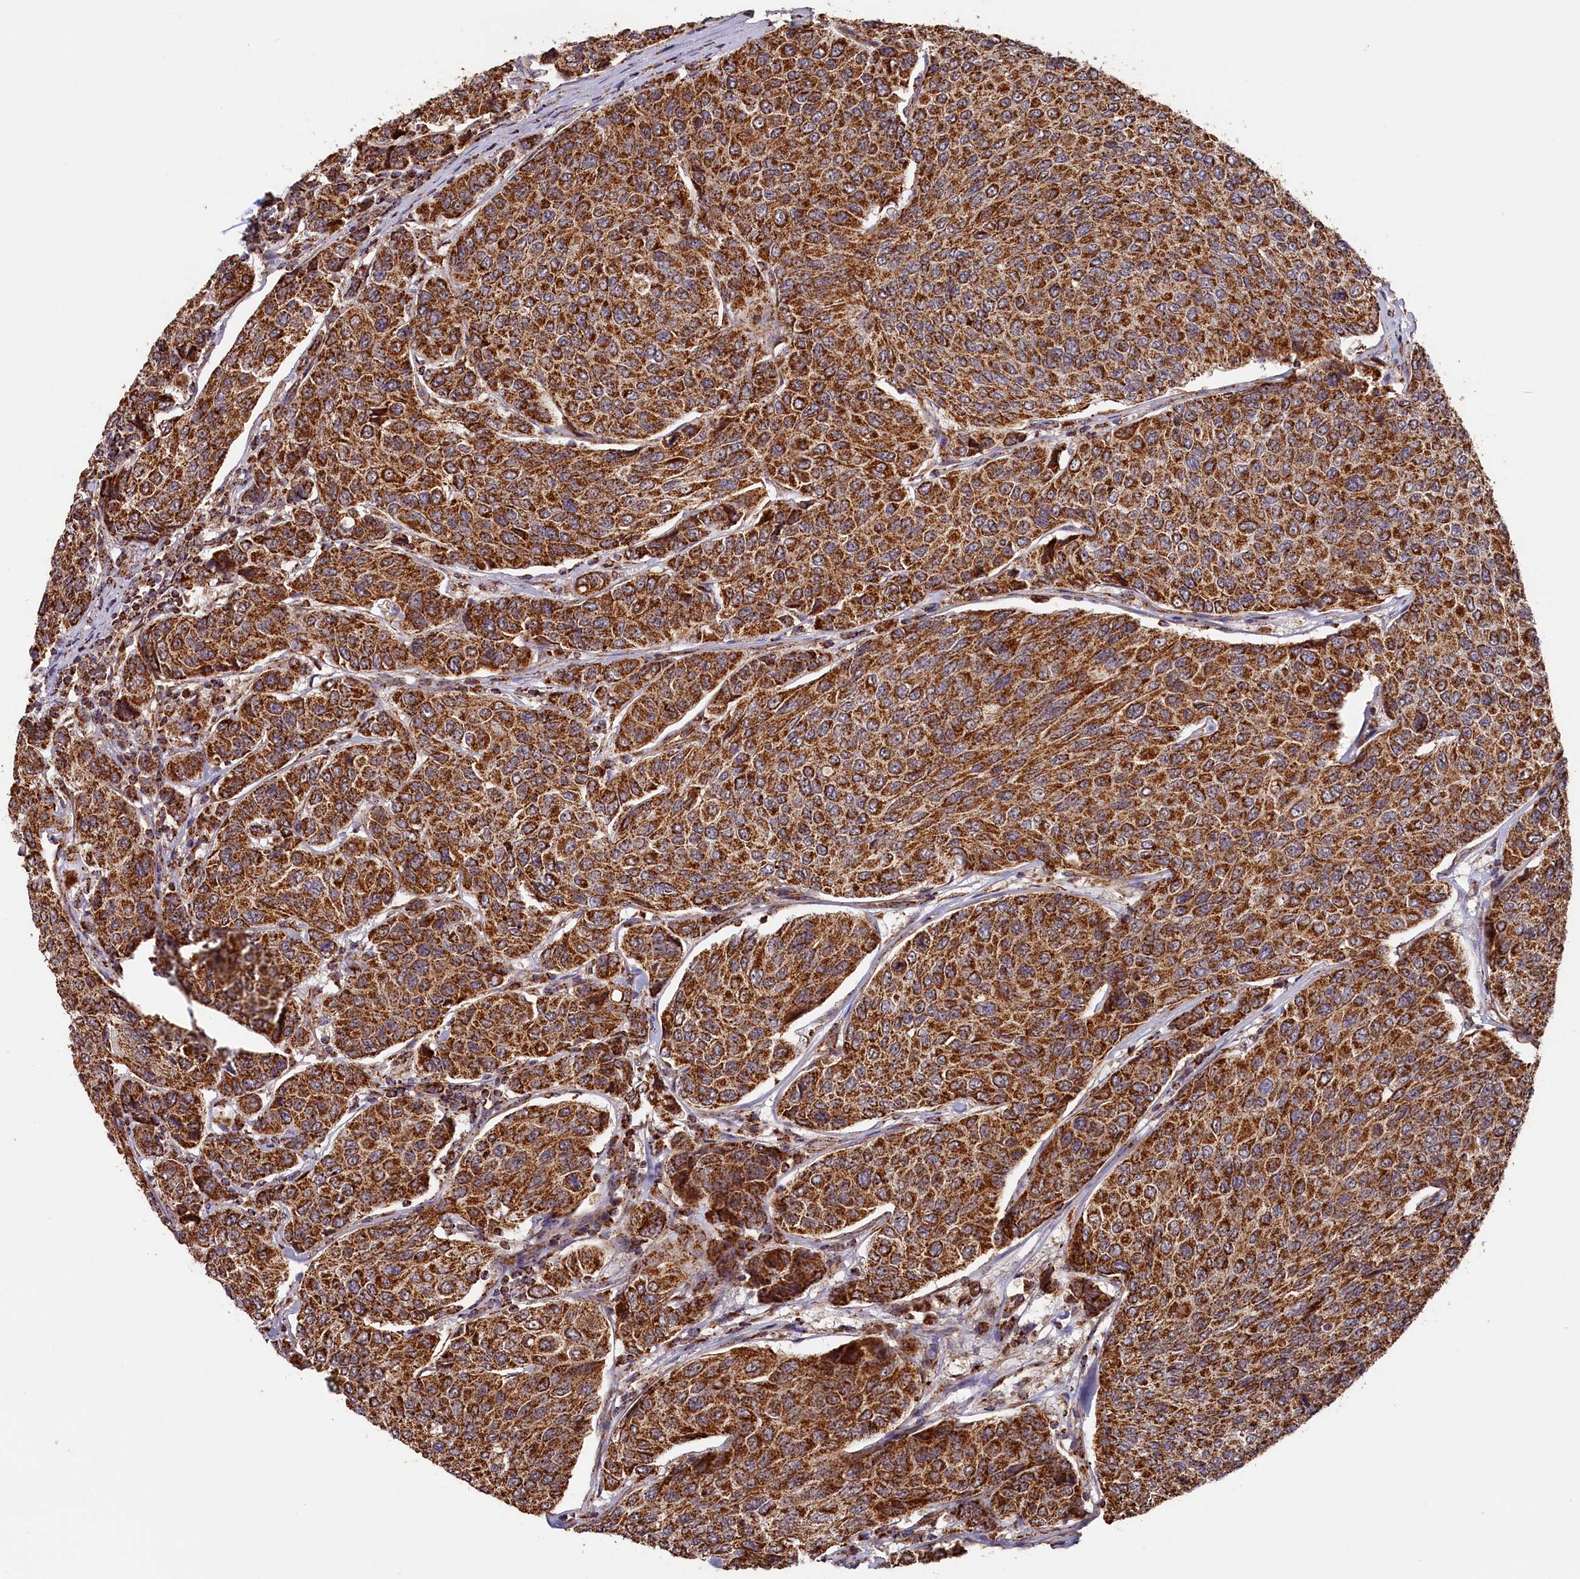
{"staining": {"intensity": "strong", "quantity": ">75%", "location": "cytoplasmic/membranous"}, "tissue": "breast cancer", "cell_type": "Tumor cells", "image_type": "cancer", "snomed": [{"axis": "morphology", "description": "Duct carcinoma"}, {"axis": "topography", "description": "Breast"}], "caption": "Protein expression analysis of breast cancer (intraductal carcinoma) reveals strong cytoplasmic/membranous staining in about >75% of tumor cells.", "gene": "MACROD1", "patient": {"sex": "female", "age": 55}}